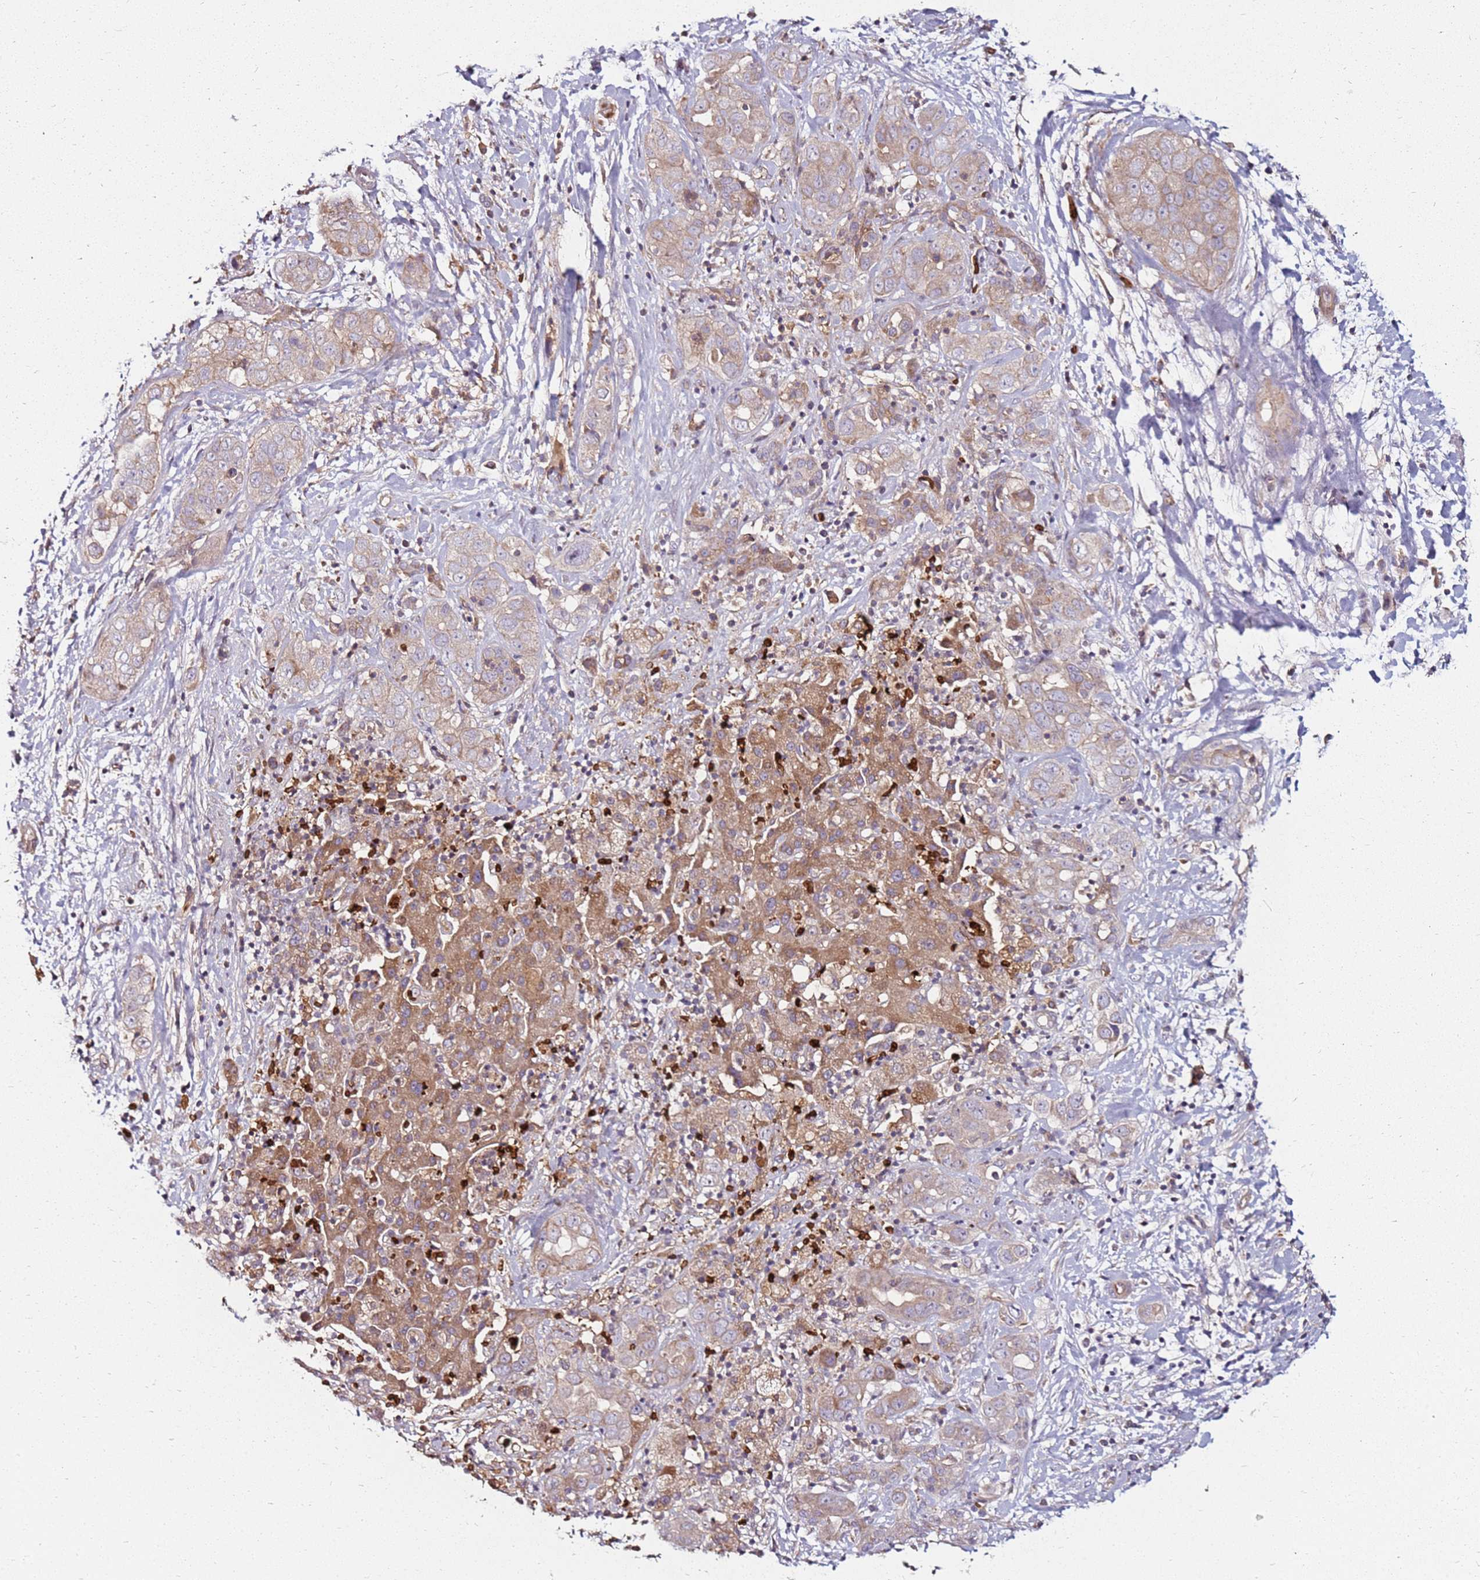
{"staining": {"intensity": "weak", "quantity": ">75%", "location": "cytoplasmic/membranous"}, "tissue": "liver cancer", "cell_type": "Tumor cells", "image_type": "cancer", "snomed": [{"axis": "morphology", "description": "Cholangiocarcinoma"}, {"axis": "topography", "description": "Liver"}], "caption": "Tumor cells demonstrate low levels of weak cytoplasmic/membranous positivity in about >75% of cells in human liver cancer (cholangiocarcinoma). Nuclei are stained in blue.", "gene": "RNF11", "patient": {"sex": "female", "age": 52}}